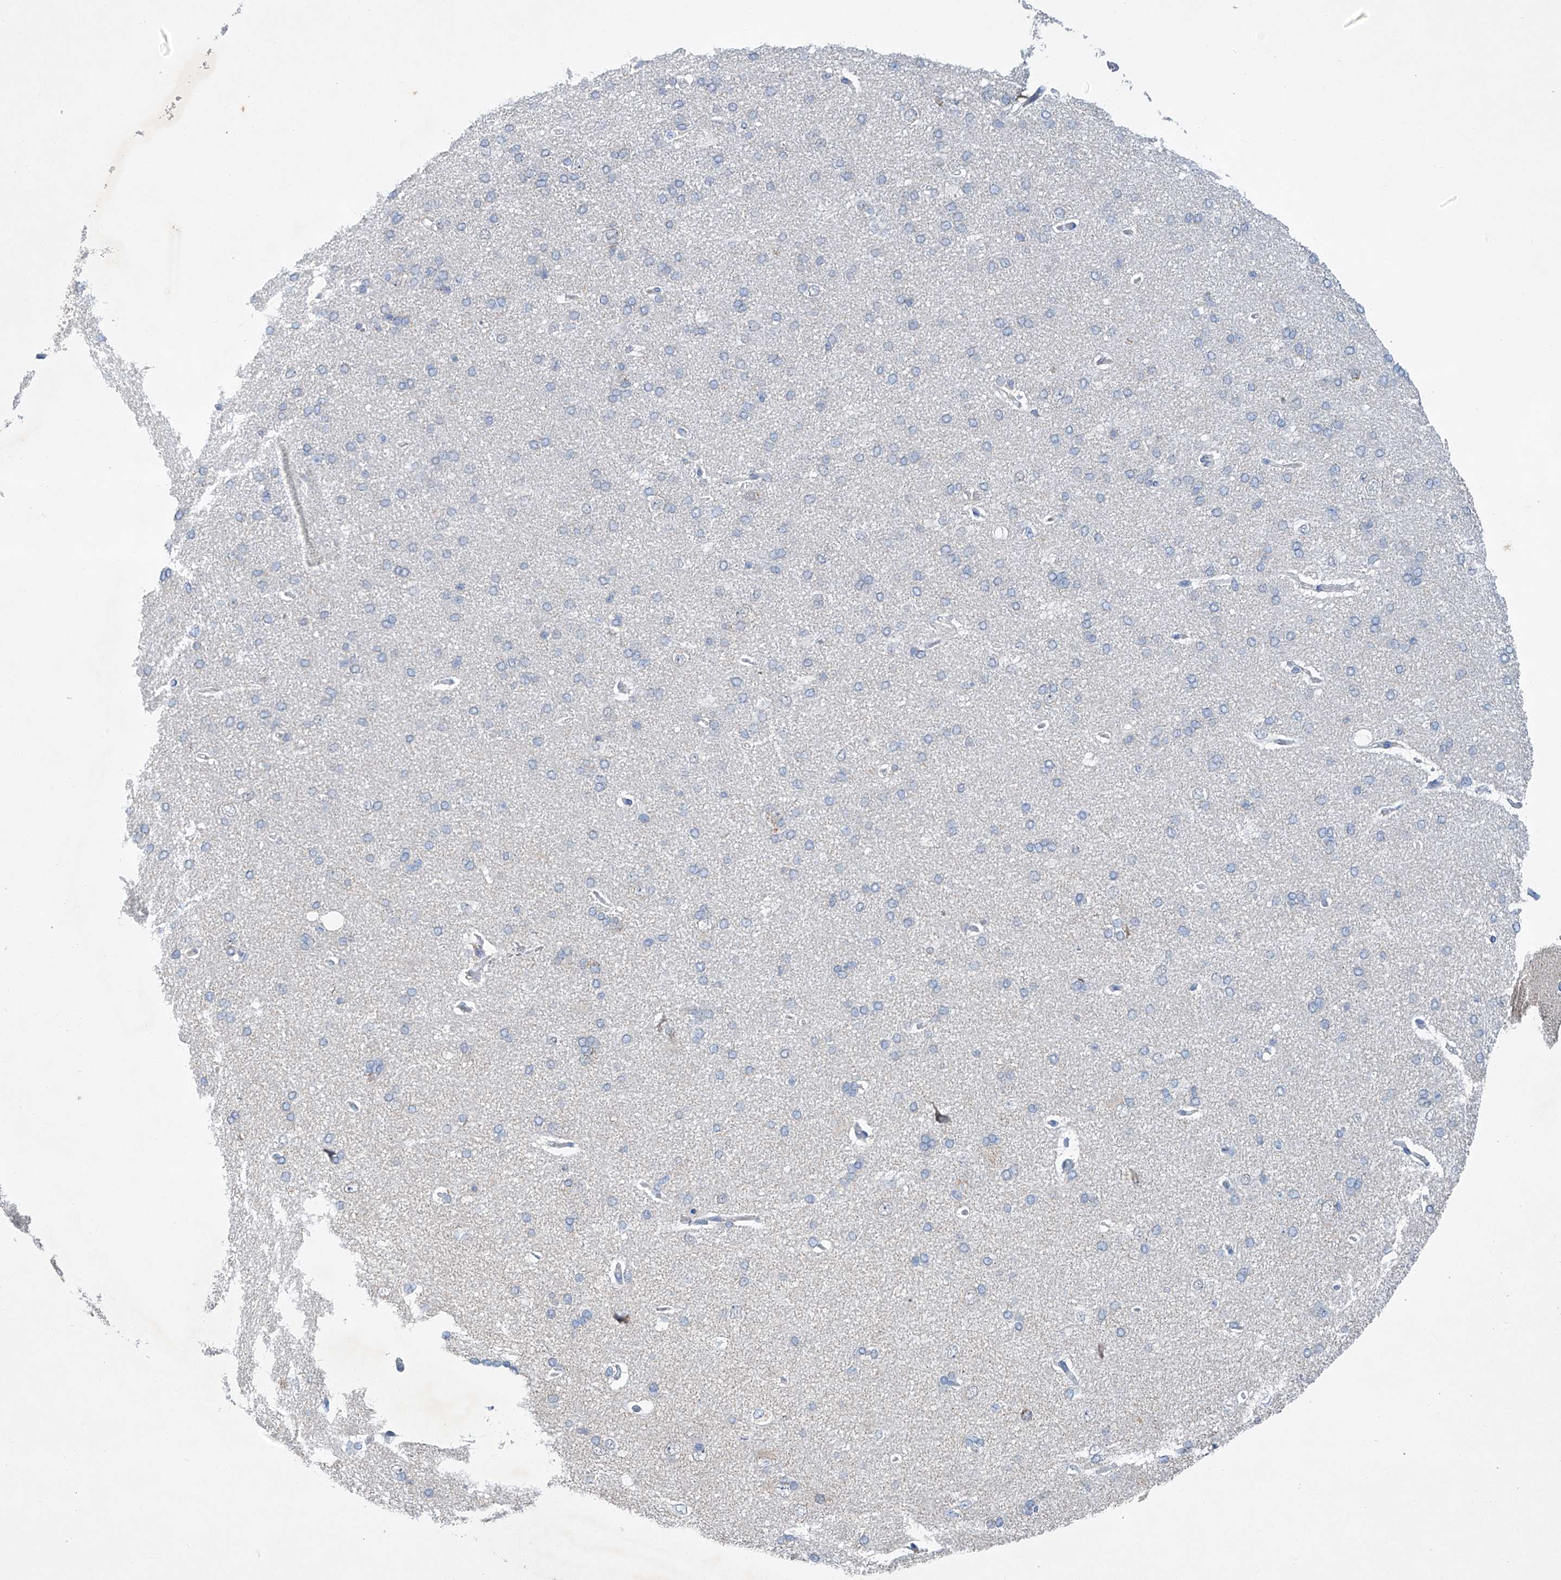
{"staining": {"intensity": "negative", "quantity": "none", "location": "none"}, "tissue": "cerebral cortex", "cell_type": "Endothelial cells", "image_type": "normal", "snomed": [{"axis": "morphology", "description": "Normal tissue, NOS"}, {"axis": "topography", "description": "Cerebral cortex"}], "caption": "Protein analysis of unremarkable cerebral cortex reveals no significant positivity in endothelial cells. (DAB immunohistochemistry (IHC) visualized using brightfield microscopy, high magnification).", "gene": "KLF15", "patient": {"sex": "male", "age": 62}}